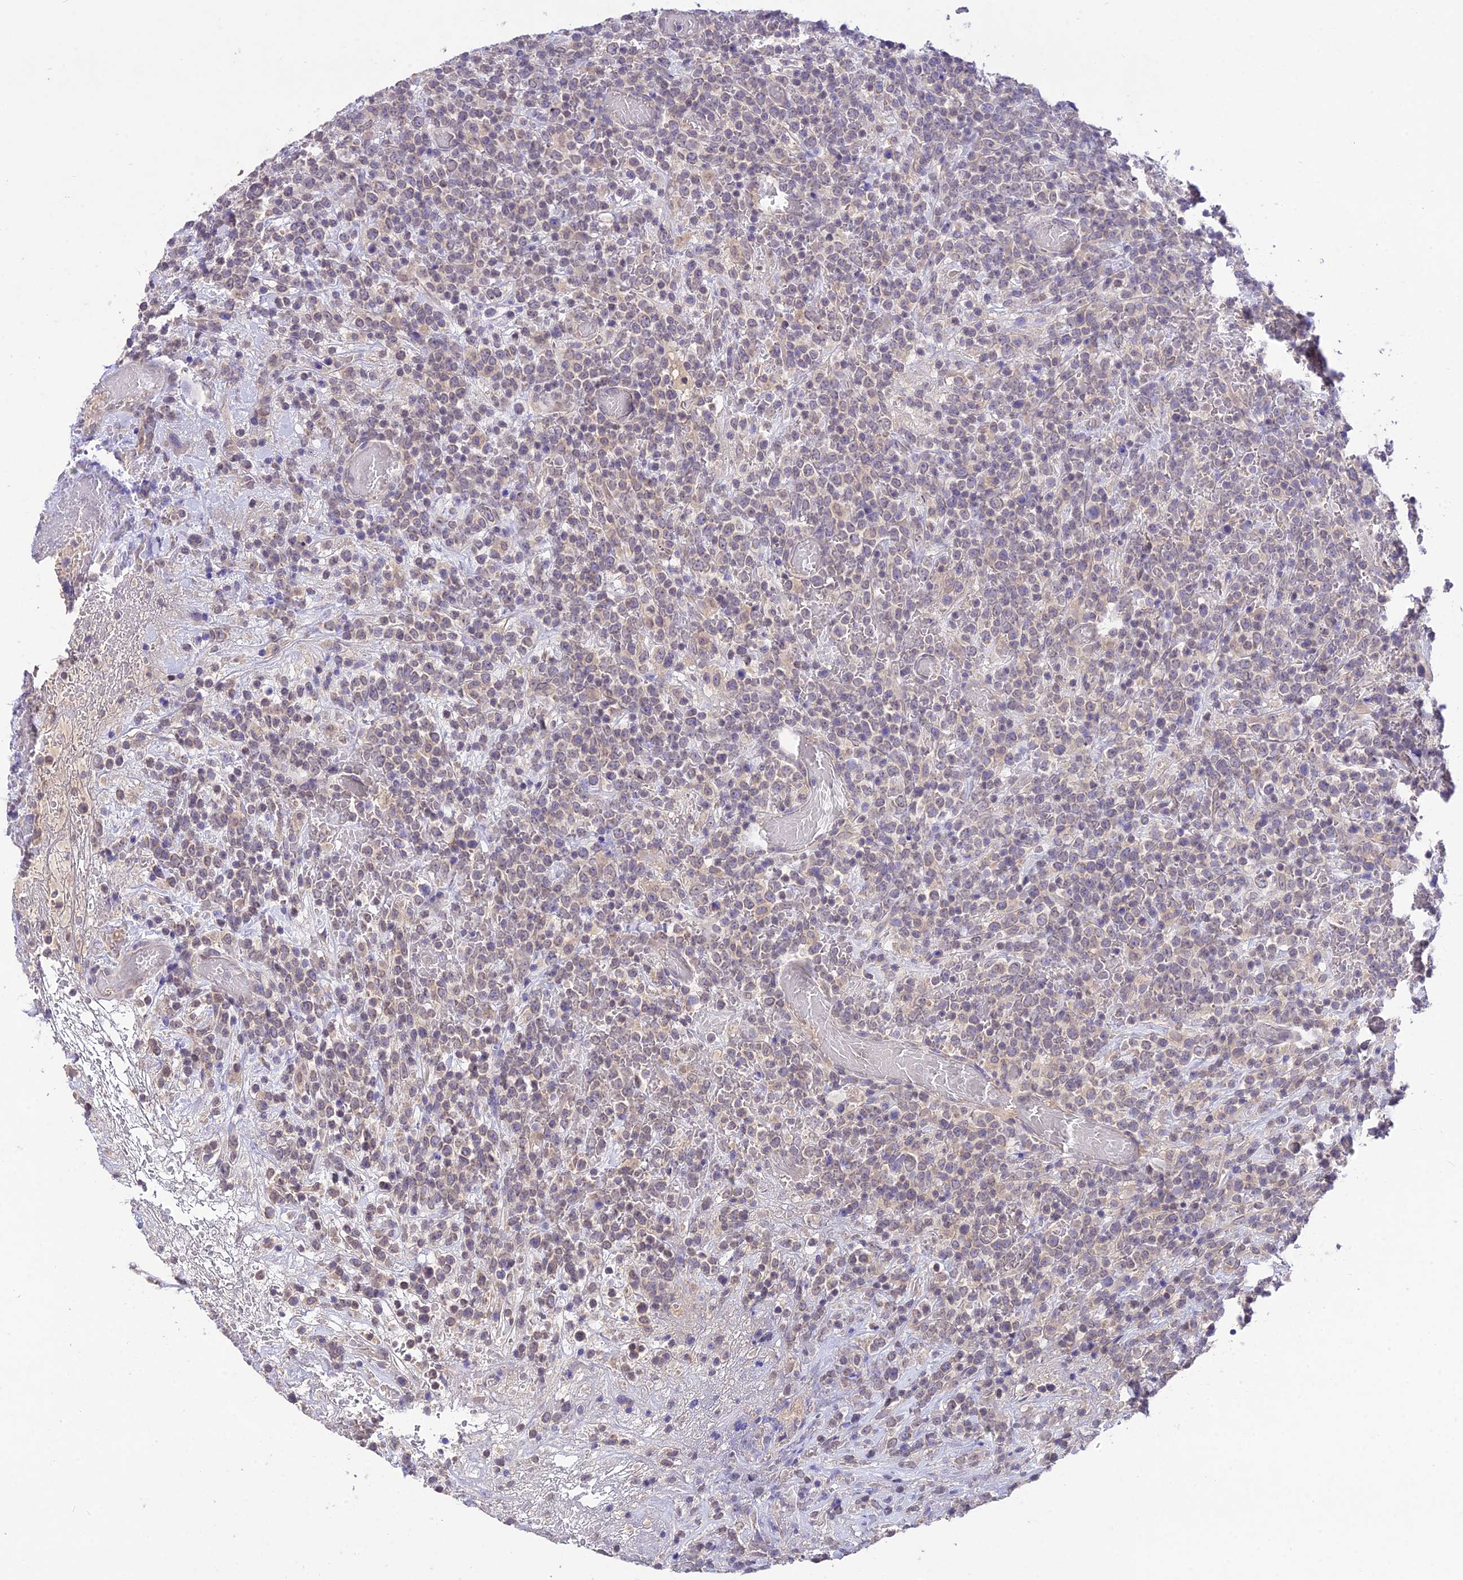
{"staining": {"intensity": "weak", "quantity": "<25%", "location": "cytoplasmic/membranous"}, "tissue": "lymphoma", "cell_type": "Tumor cells", "image_type": "cancer", "snomed": [{"axis": "morphology", "description": "Malignant lymphoma, non-Hodgkin's type, High grade"}, {"axis": "topography", "description": "Colon"}], "caption": "Immunohistochemistry photomicrograph of human lymphoma stained for a protein (brown), which exhibits no staining in tumor cells.", "gene": "PGK1", "patient": {"sex": "female", "age": 53}}